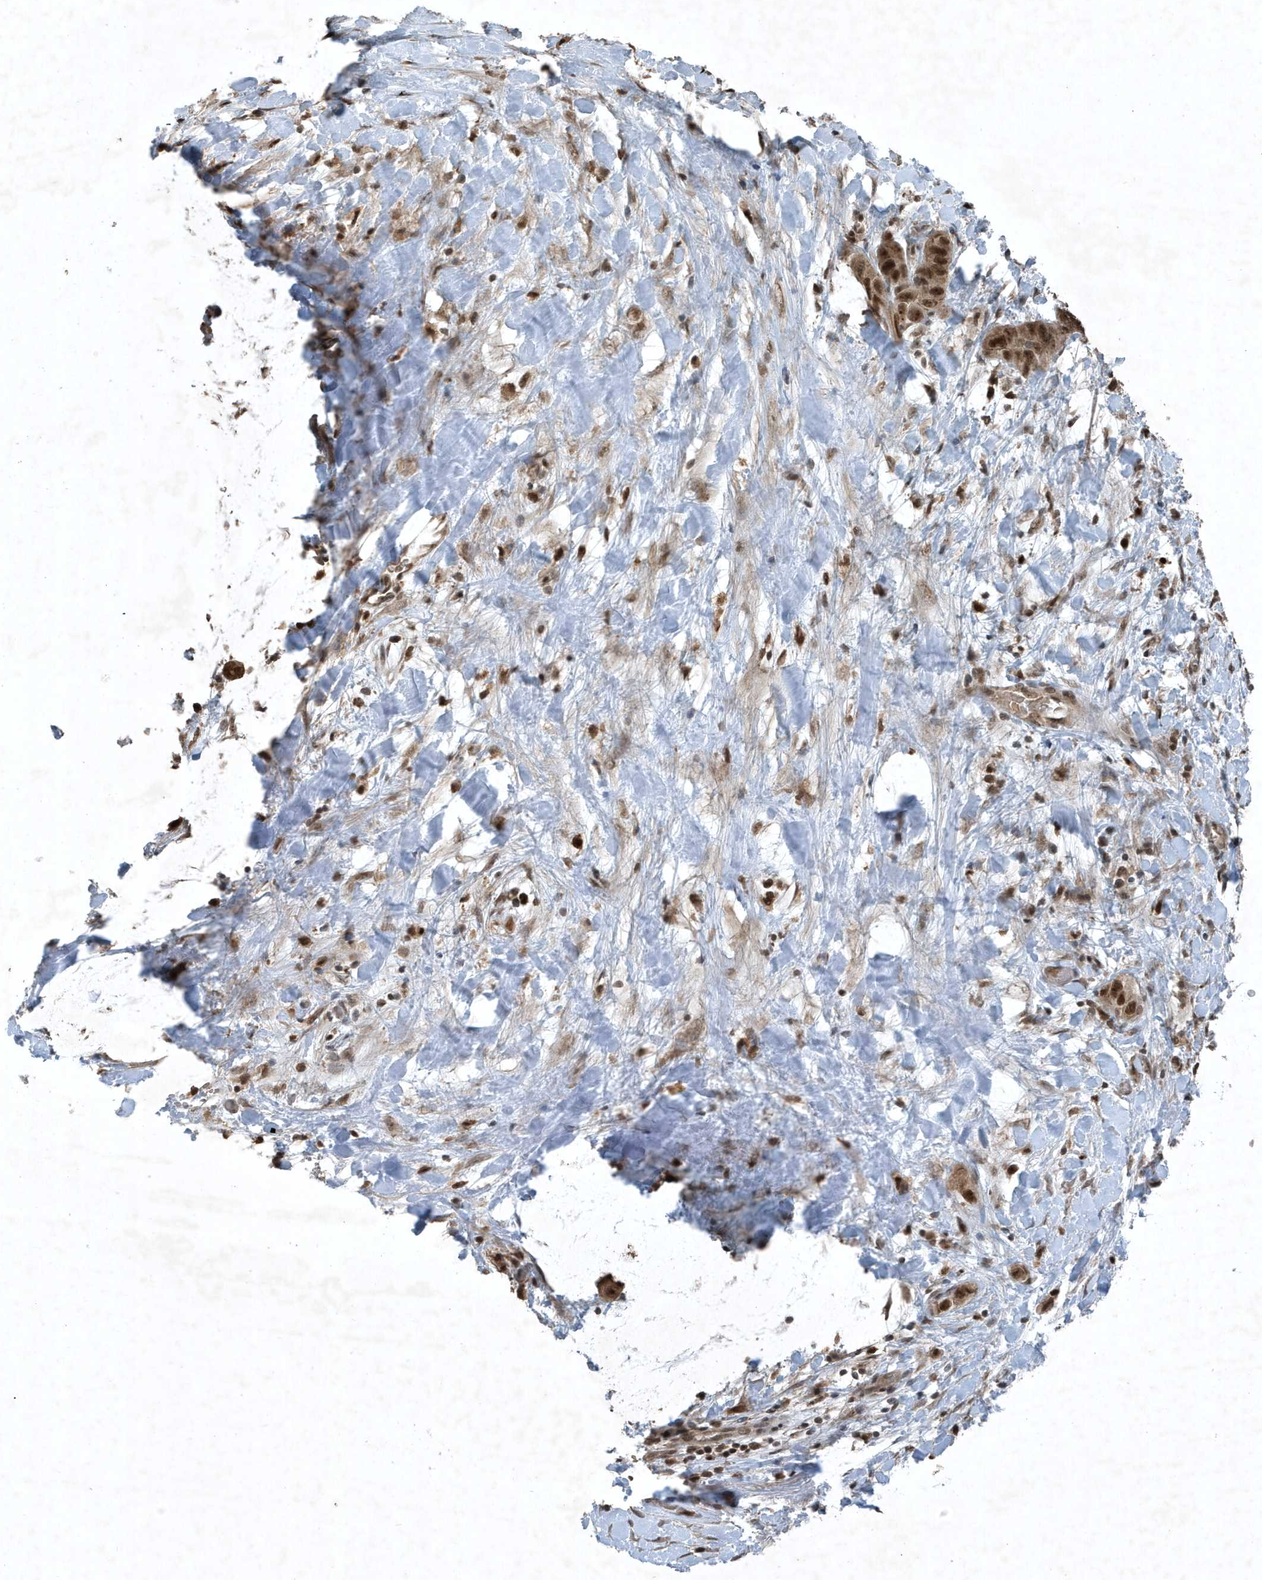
{"staining": {"intensity": "moderate", "quantity": ">75%", "location": "cytoplasmic/membranous,nuclear"}, "tissue": "liver cancer", "cell_type": "Tumor cells", "image_type": "cancer", "snomed": [{"axis": "morphology", "description": "Cholangiocarcinoma"}, {"axis": "topography", "description": "Liver"}], "caption": "A medium amount of moderate cytoplasmic/membranous and nuclear positivity is identified in about >75% of tumor cells in cholangiocarcinoma (liver) tissue. The staining was performed using DAB (3,3'-diaminobenzidine), with brown indicating positive protein expression. Nuclei are stained blue with hematoxylin.", "gene": "HSPA1A", "patient": {"sex": "female", "age": 52}}